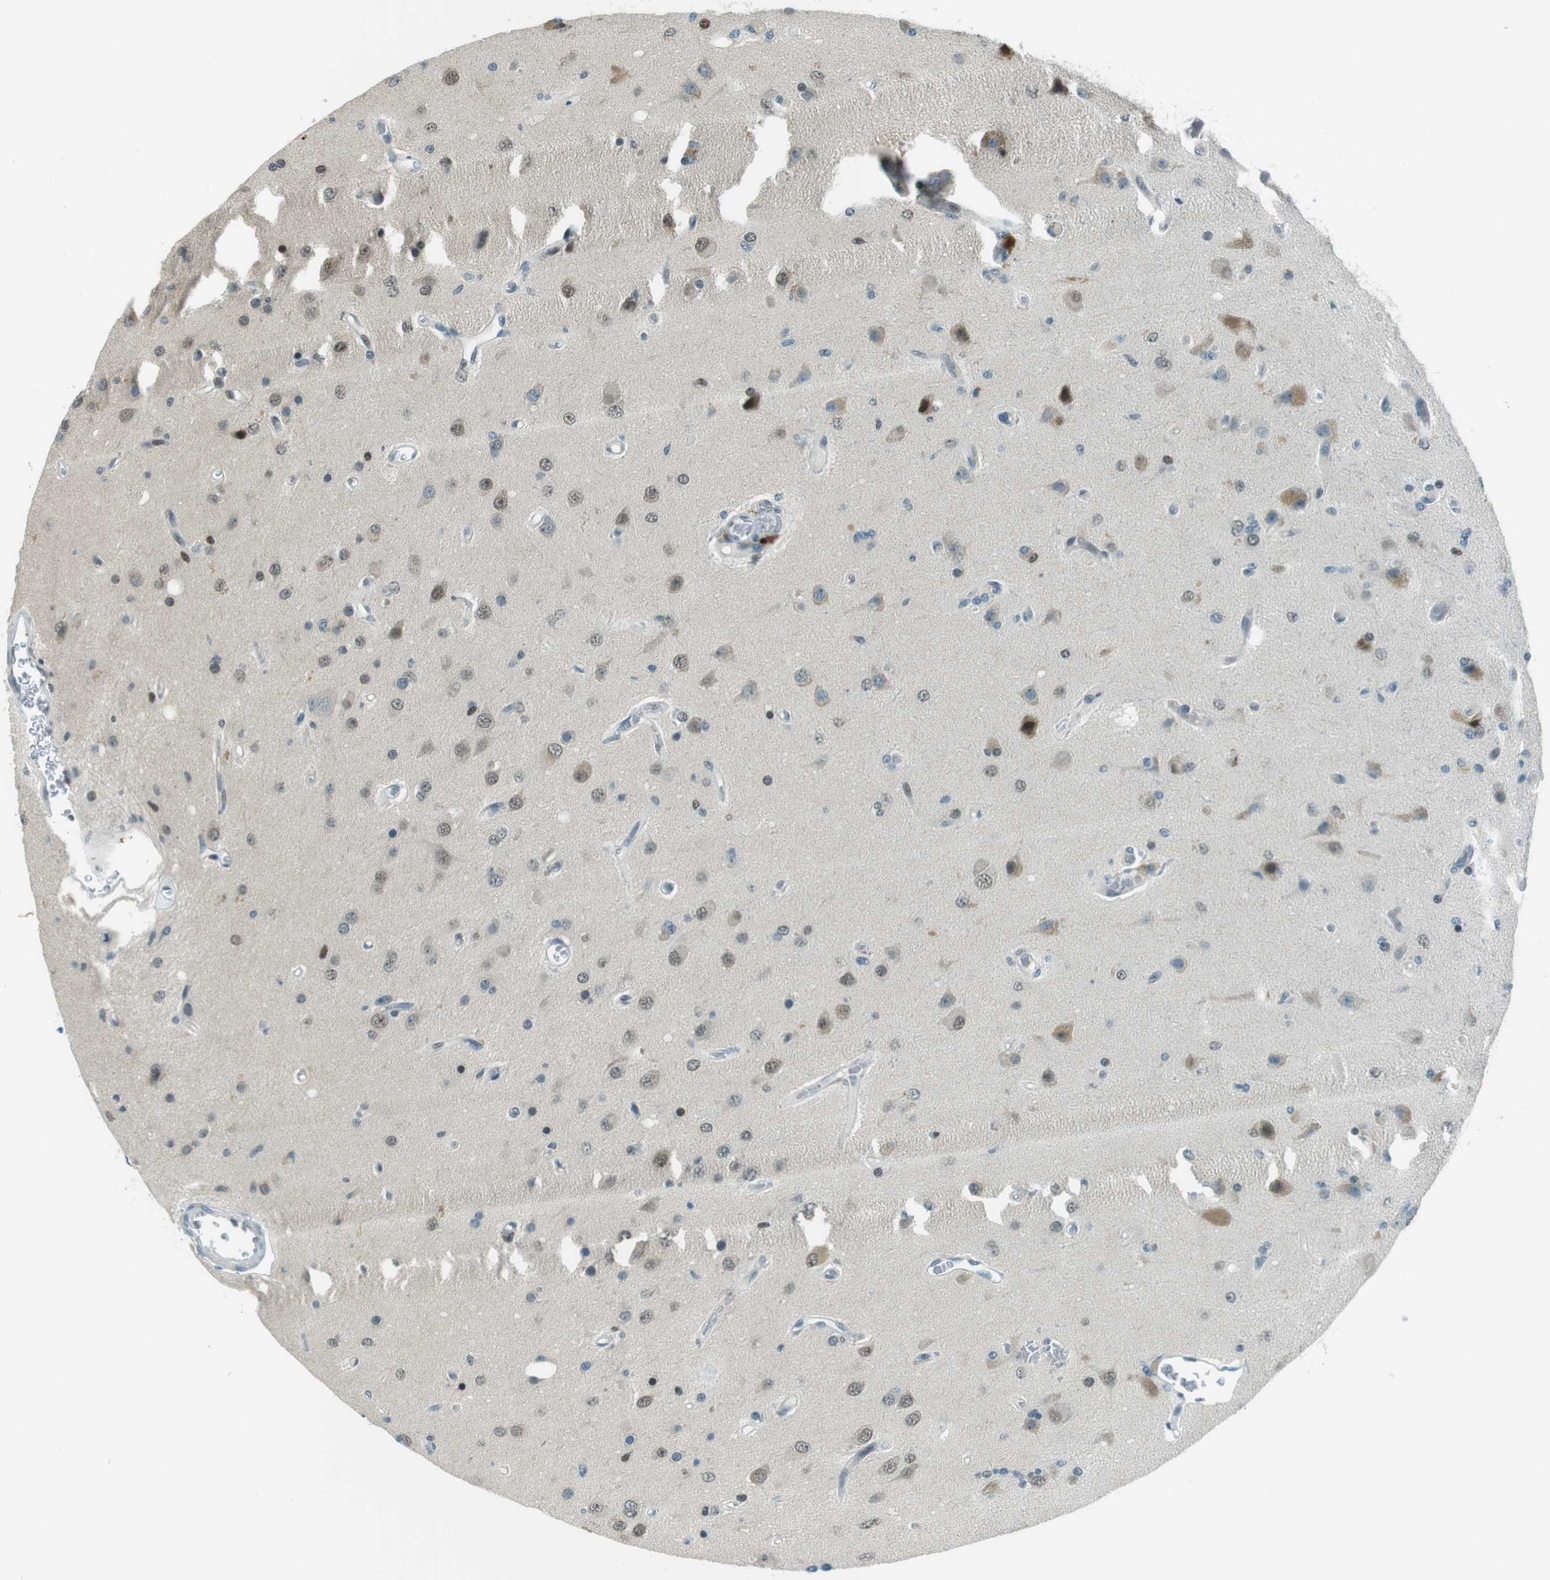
{"staining": {"intensity": "strong", "quantity": "<25%", "location": "nuclear"}, "tissue": "glioma", "cell_type": "Tumor cells", "image_type": "cancer", "snomed": [{"axis": "morphology", "description": "Normal tissue, NOS"}, {"axis": "morphology", "description": "Glioma, malignant, High grade"}, {"axis": "topography", "description": "Cerebral cortex"}], "caption": "The image reveals immunohistochemical staining of glioma. There is strong nuclear expression is identified in approximately <25% of tumor cells. (Brightfield microscopy of DAB IHC at high magnification).", "gene": "PJA1", "patient": {"sex": "male", "age": 77}}